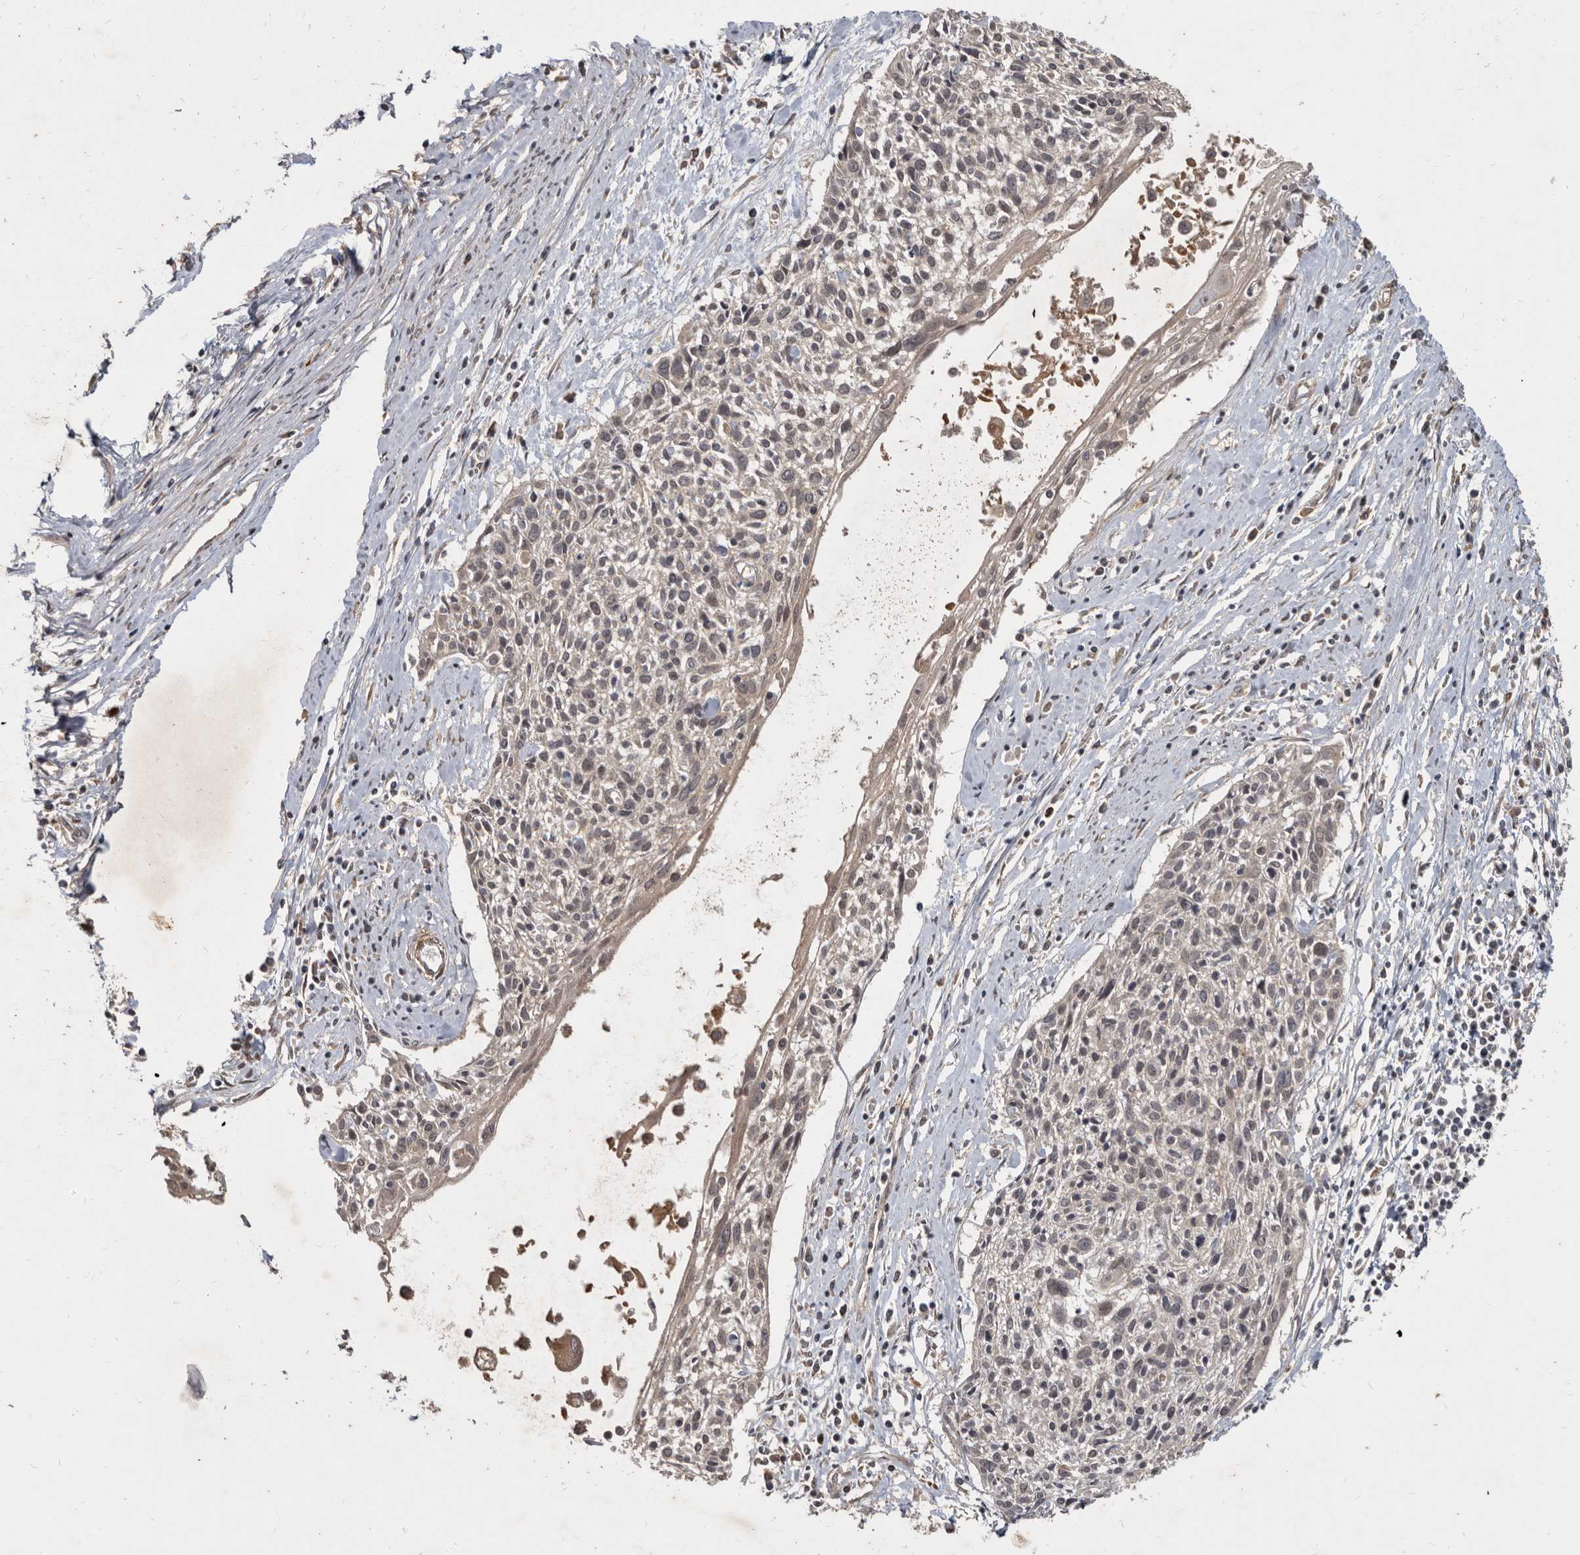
{"staining": {"intensity": "weak", "quantity": "25%-75%", "location": "nuclear"}, "tissue": "cervical cancer", "cell_type": "Tumor cells", "image_type": "cancer", "snomed": [{"axis": "morphology", "description": "Squamous cell carcinoma, NOS"}, {"axis": "topography", "description": "Cervix"}], "caption": "Protein staining of cervical cancer (squamous cell carcinoma) tissue displays weak nuclear staining in about 25%-75% of tumor cells.", "gene": "DNAJC28", "patient": {"sex": "female", "age": 51}}